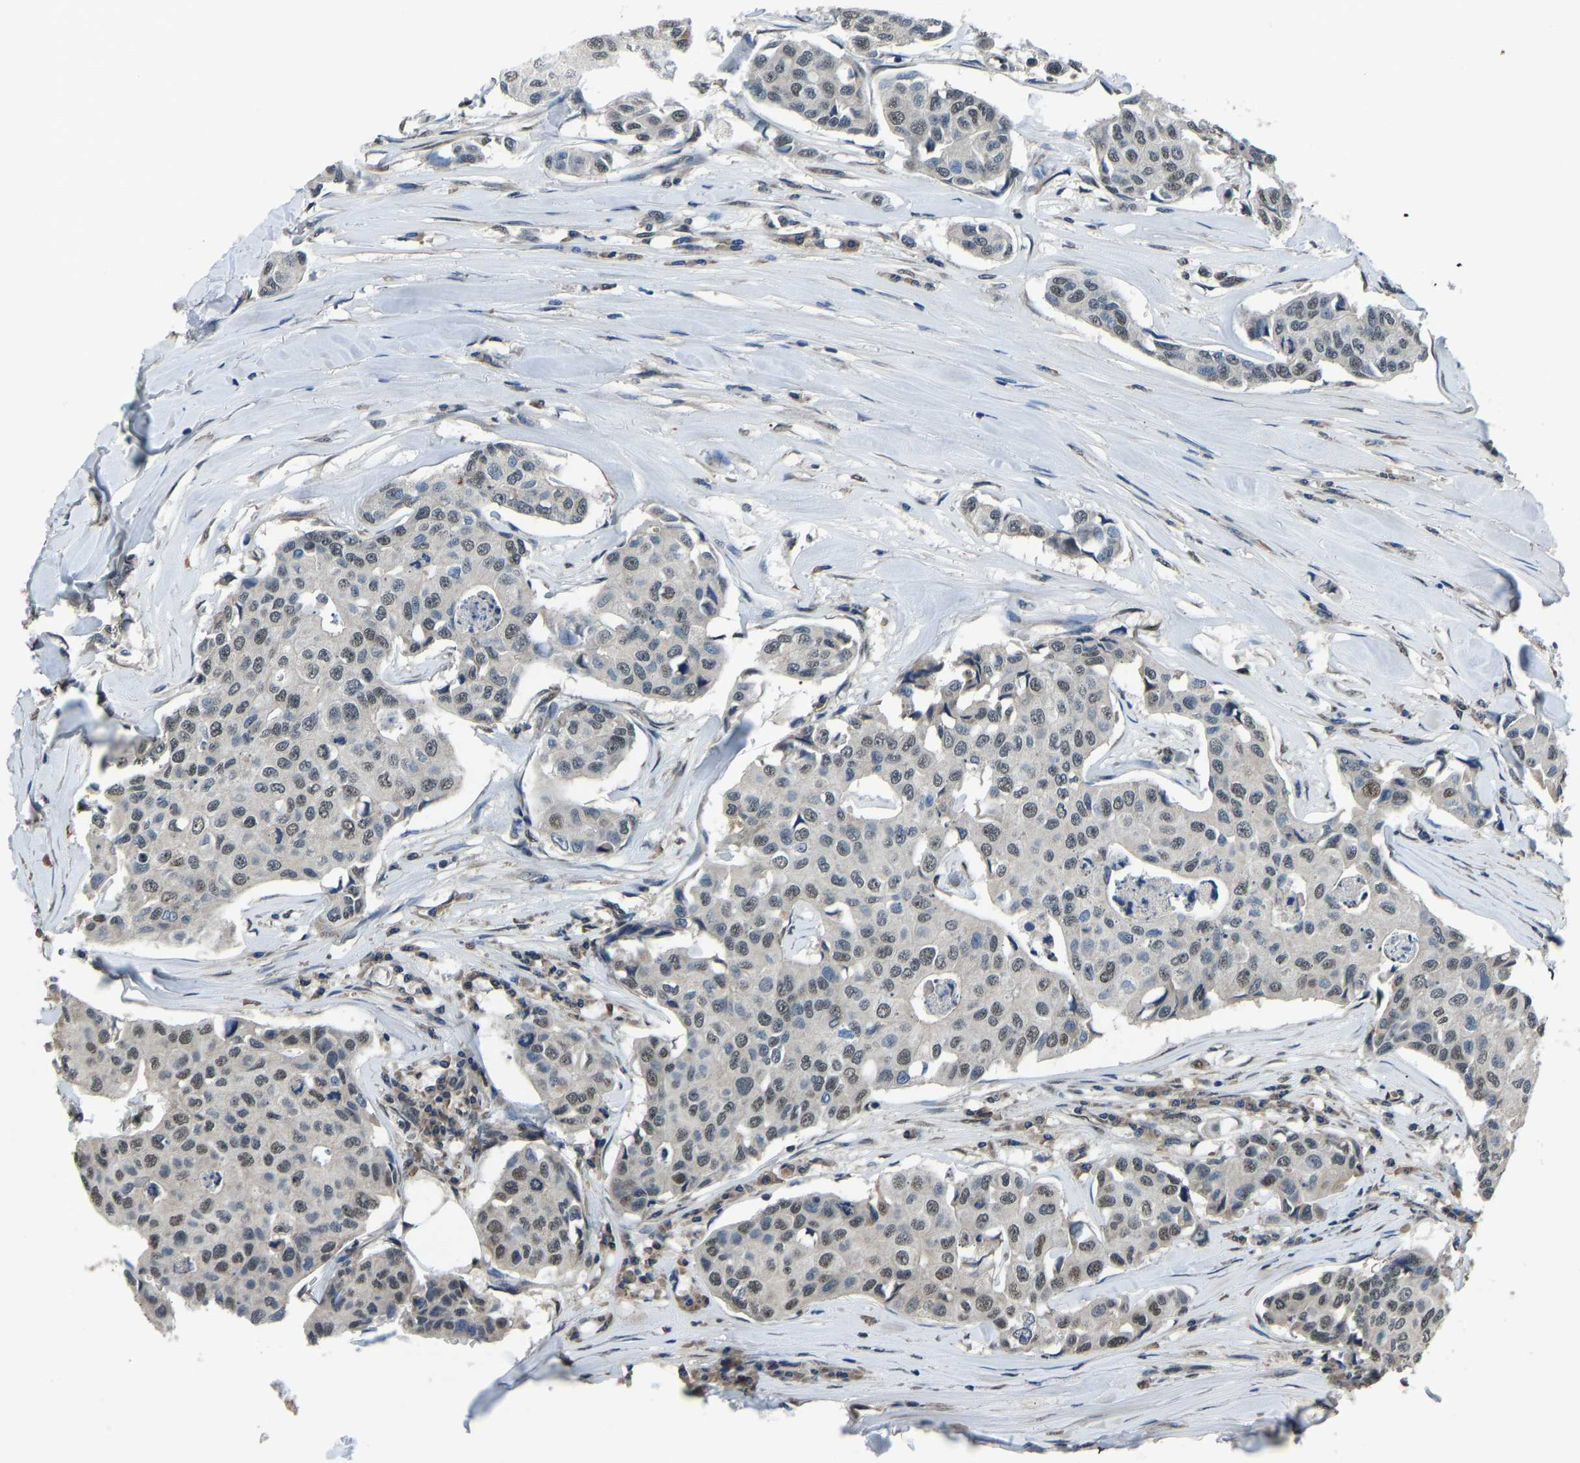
{"staining": {"intensity": "weak", "quantity": "25%-75%", "location": "nuclear"}, "tissue": "breast cancer", "cell_type": "Tumor cells", "image_type": "cancer", "snomed": [{"axis": "morphology", "description": "Duct carcinoma"}, {"axis": "topography", "description": "Breast"}], "caption": "Infiltrating ductal carcinoma (breast) was stained to show a protein in brown. There is low levels of weak nuclear staining in approximately 25%-75% of tumor cells.", "gene": "FOS", "patient": {"sex": "female", "age": 80}}